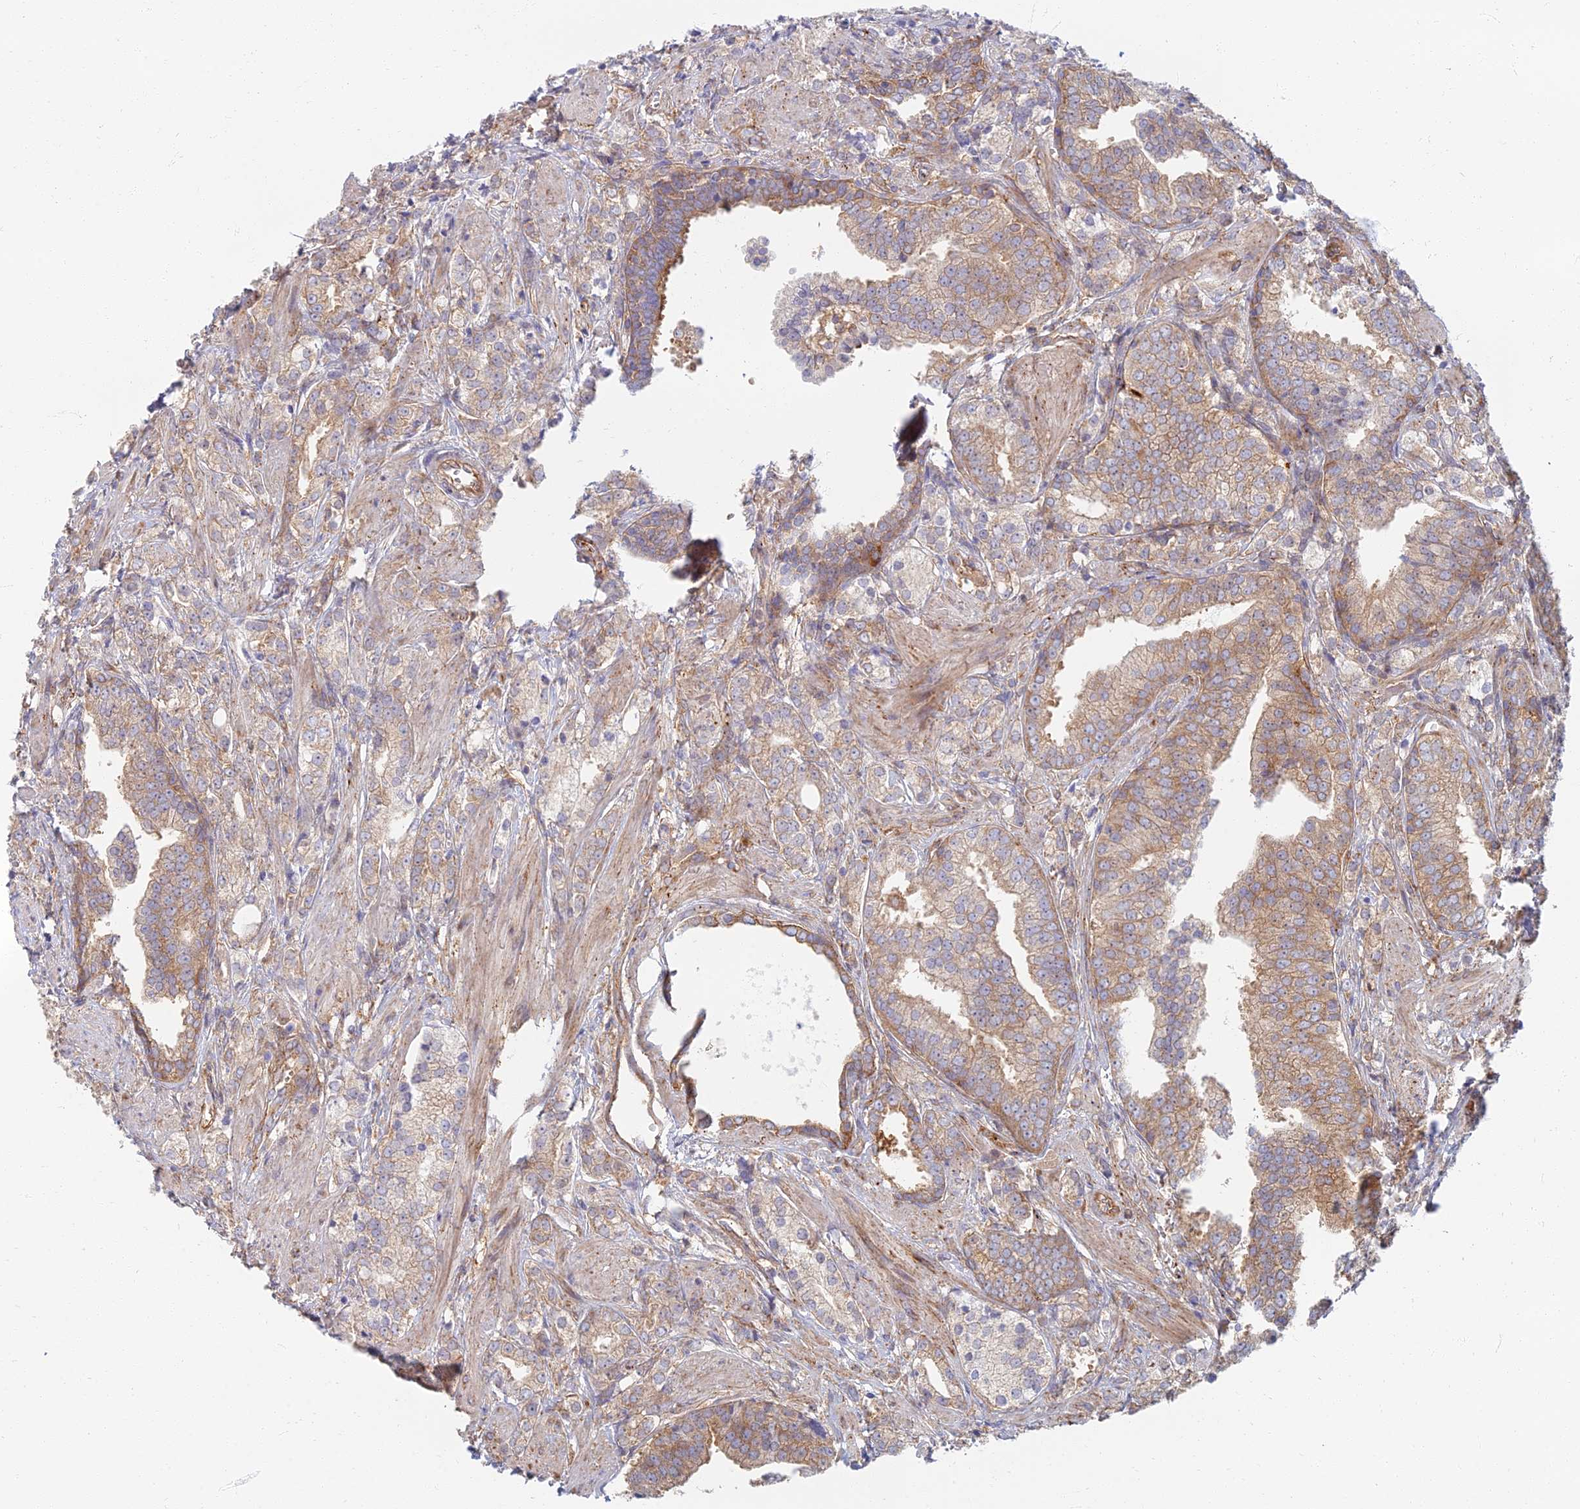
{"staining": {"intensity": "weak", "quantity": "<25%", "location": "cytoplasmic/membranous"}, "tissue": "prostate cancer", "cell_type": "Tumor cells", "image_type": "cancer", "snomed": [{"axis": "morphology", "description": "Adenocarcinoma, High grade"}, {"axis": "topography", "description": "Prostate"}], "caption": "Immunohistochemistry (IHC) of prostate cancer (adenocarcinoma (high-grade)) reveals no staining in tumor cells.", "gene": "RBSN", "patient": {"sex": "male", "age": 50}}